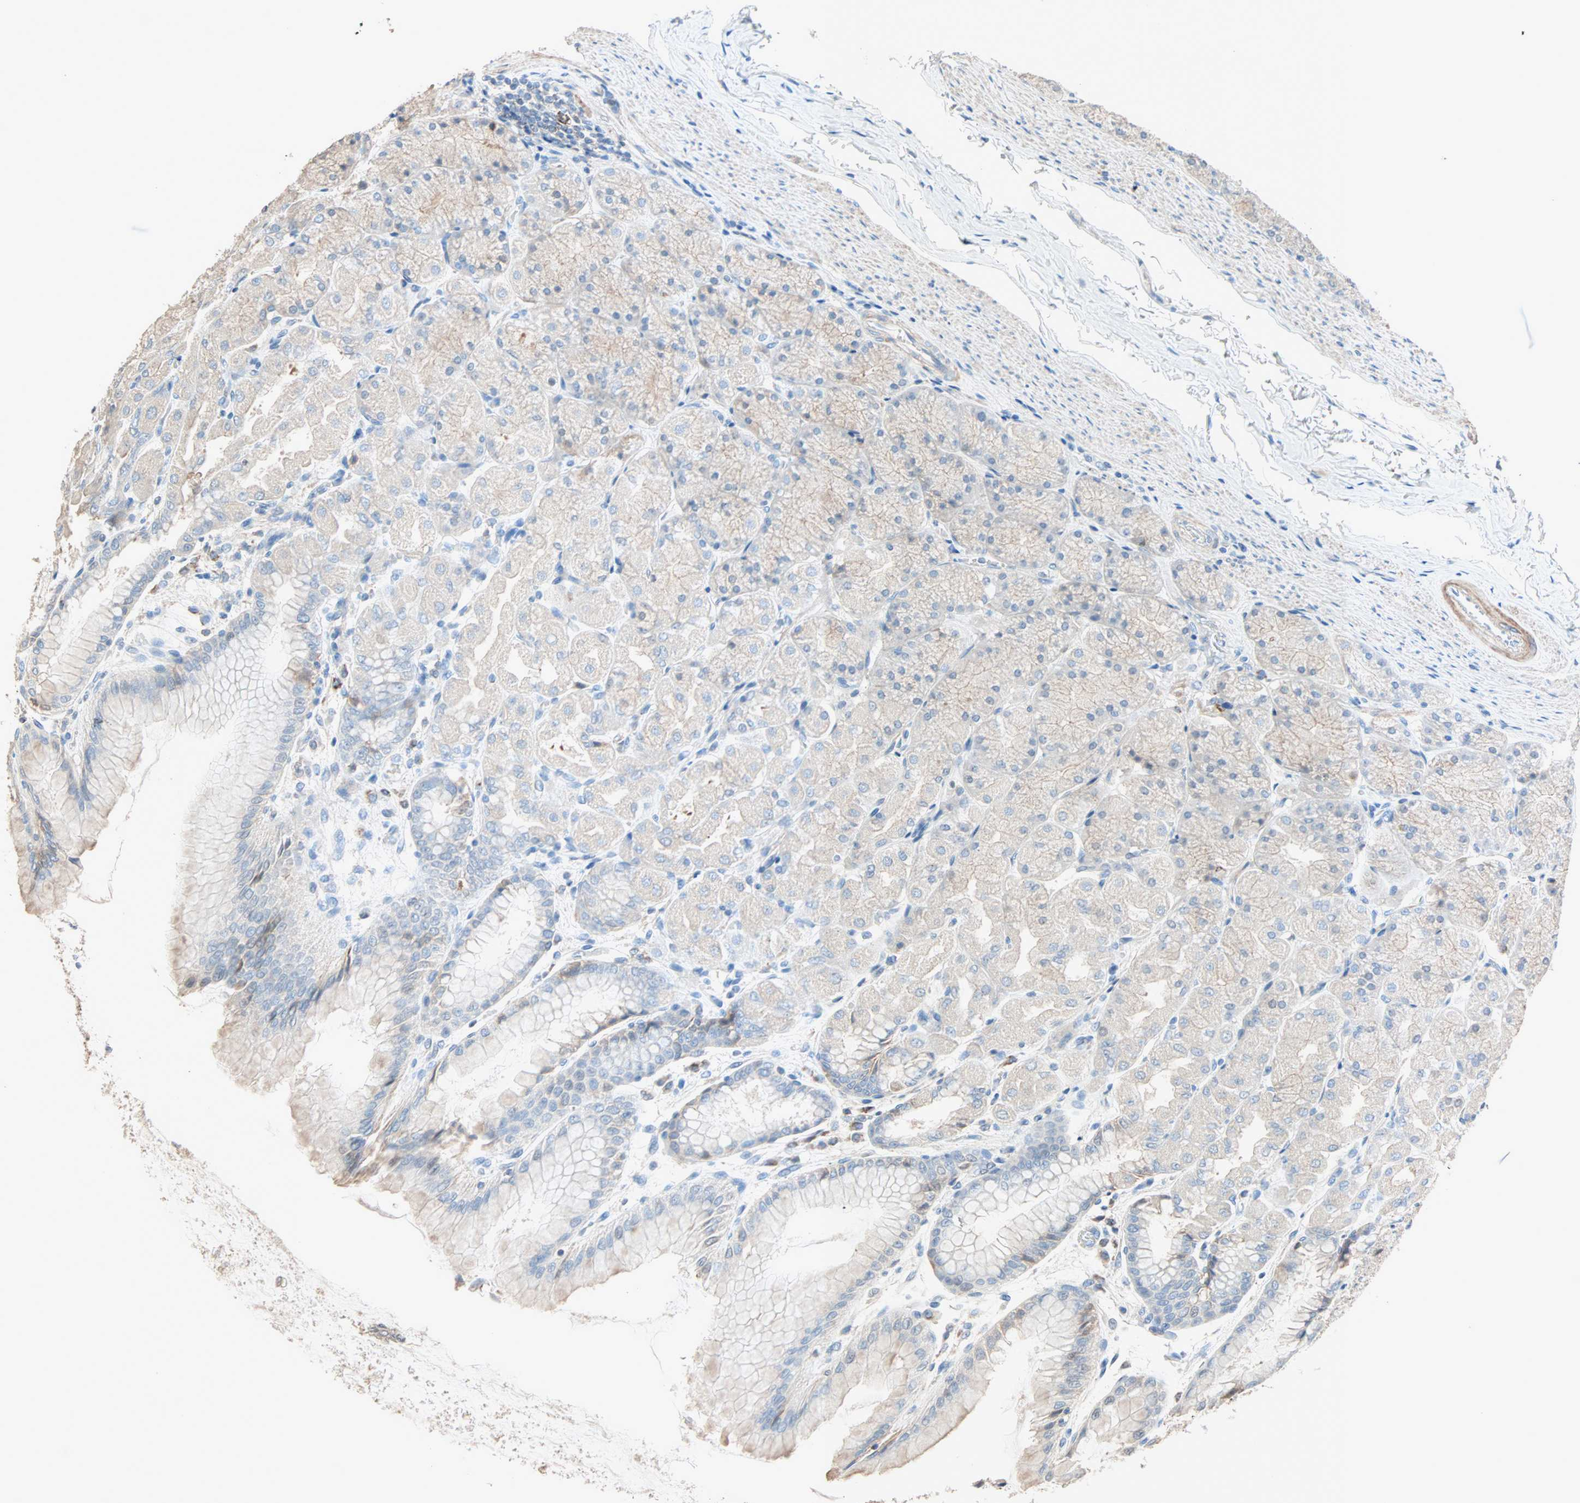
{"staining": {"intensity": "weak", "quantity": "<25%", "location": "cytoplasmic/membranous"}, "tissue": "stomach", "cell_type": "Glandular cells", "image_type": "normal", "snomed": [{"axis": "morphology", "description": "Normal tissue, NOS"}, {"axis": "topography", "description": "Stomach, upper"}], "caption": "IHC of benign stomach demonstrates no staining in glandular cells.", "gene": "ACVRL1", "patient": {"sex": "female", "age": 56}}